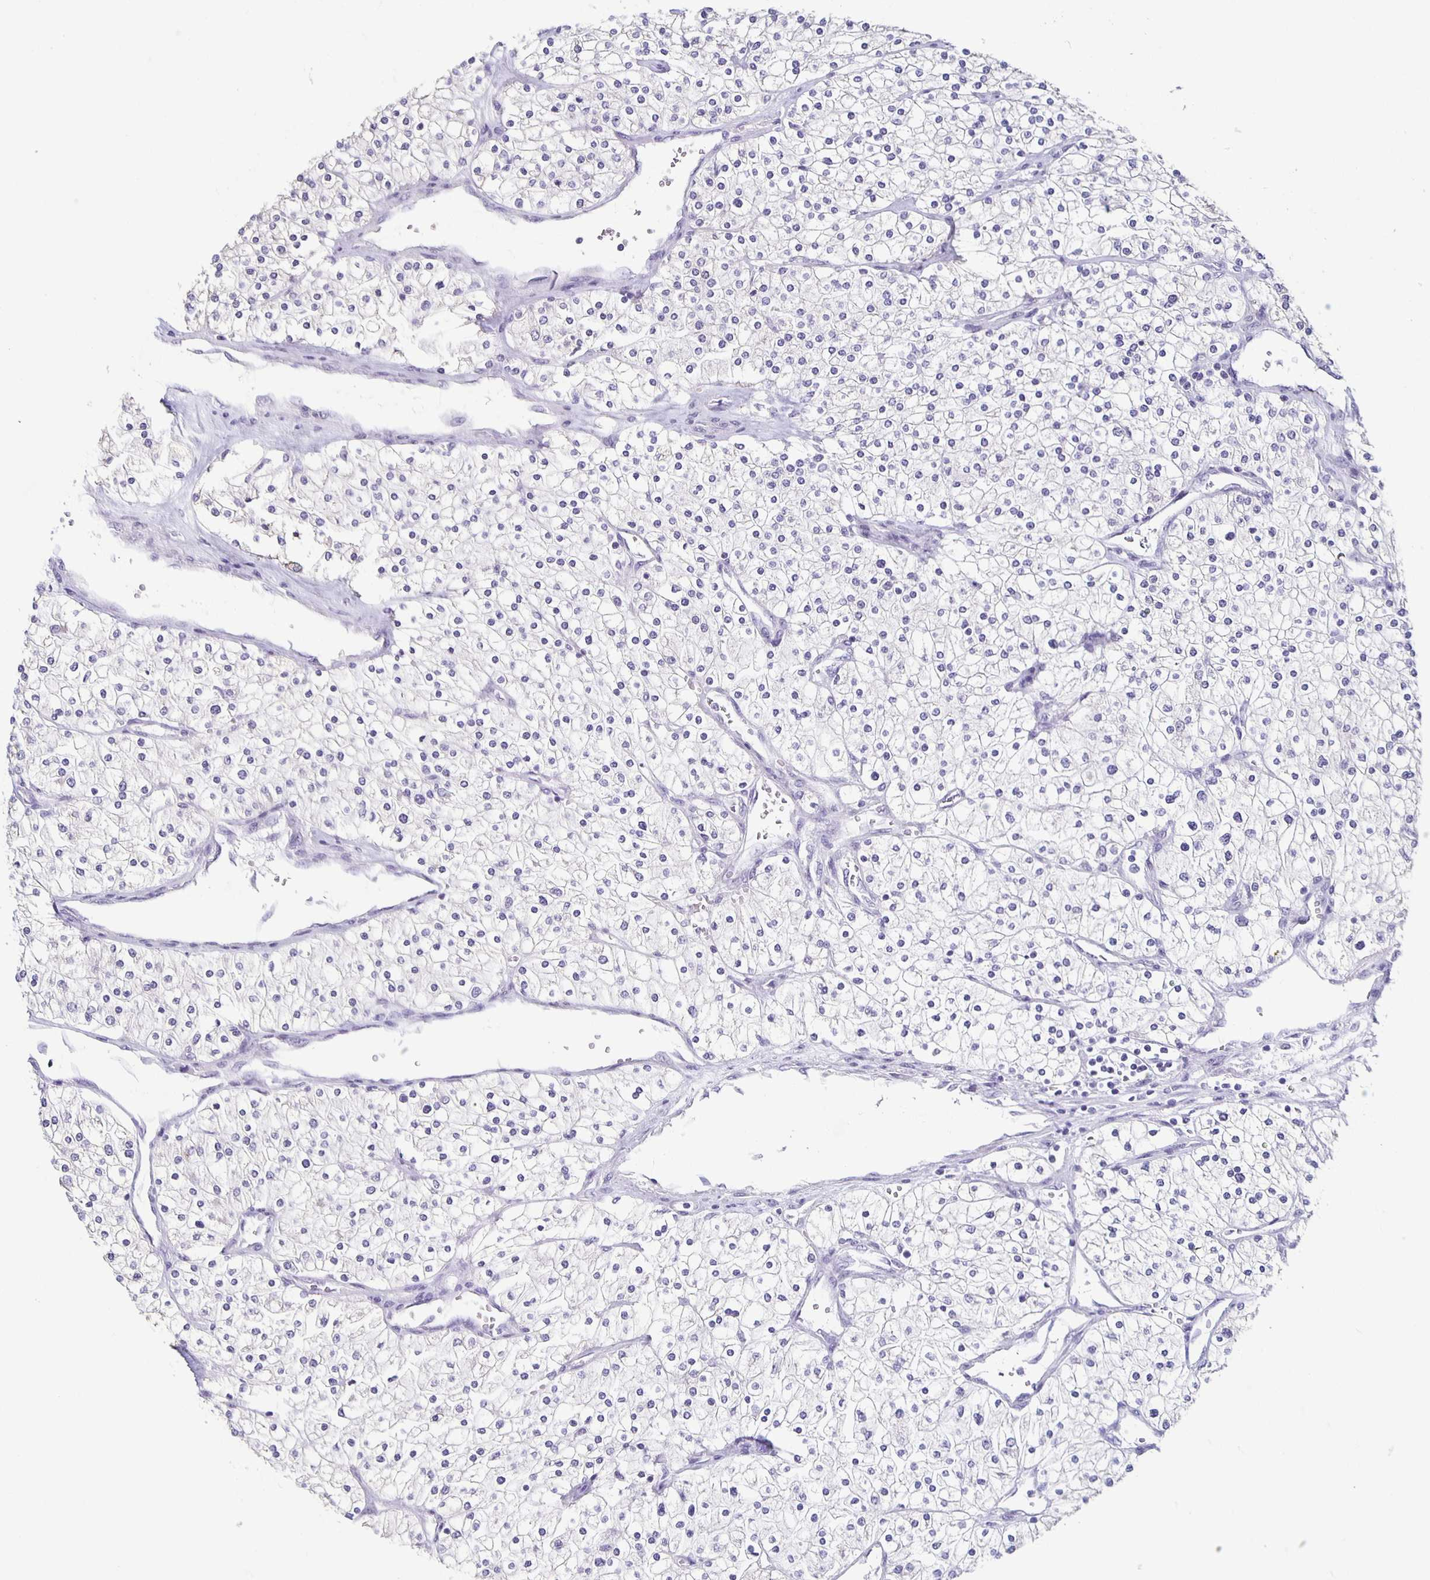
{"staining": {"intensity": "negative", "quantity": "none", "location": "none"}, "tissue": "renal cancer", "cell_type": "Tumor cells", "image_type": "cancer", "snomed": [{"axis": "morphology", "description": "Adenocarcinoma, NOS"}, {"axis": "topography", "description": "Kidney"}], "caption": "DAB (3,3'-diaminobenzidine) immunohistochemical staining of renal cancer demonstrates no significant positivity in tumor cells. (DAB immunohistochemistry (IHC) visualized using brightfield microscopy, high magnification).", "gene": "CARNS1", "patient": {"sex": "male", "age": 80}}